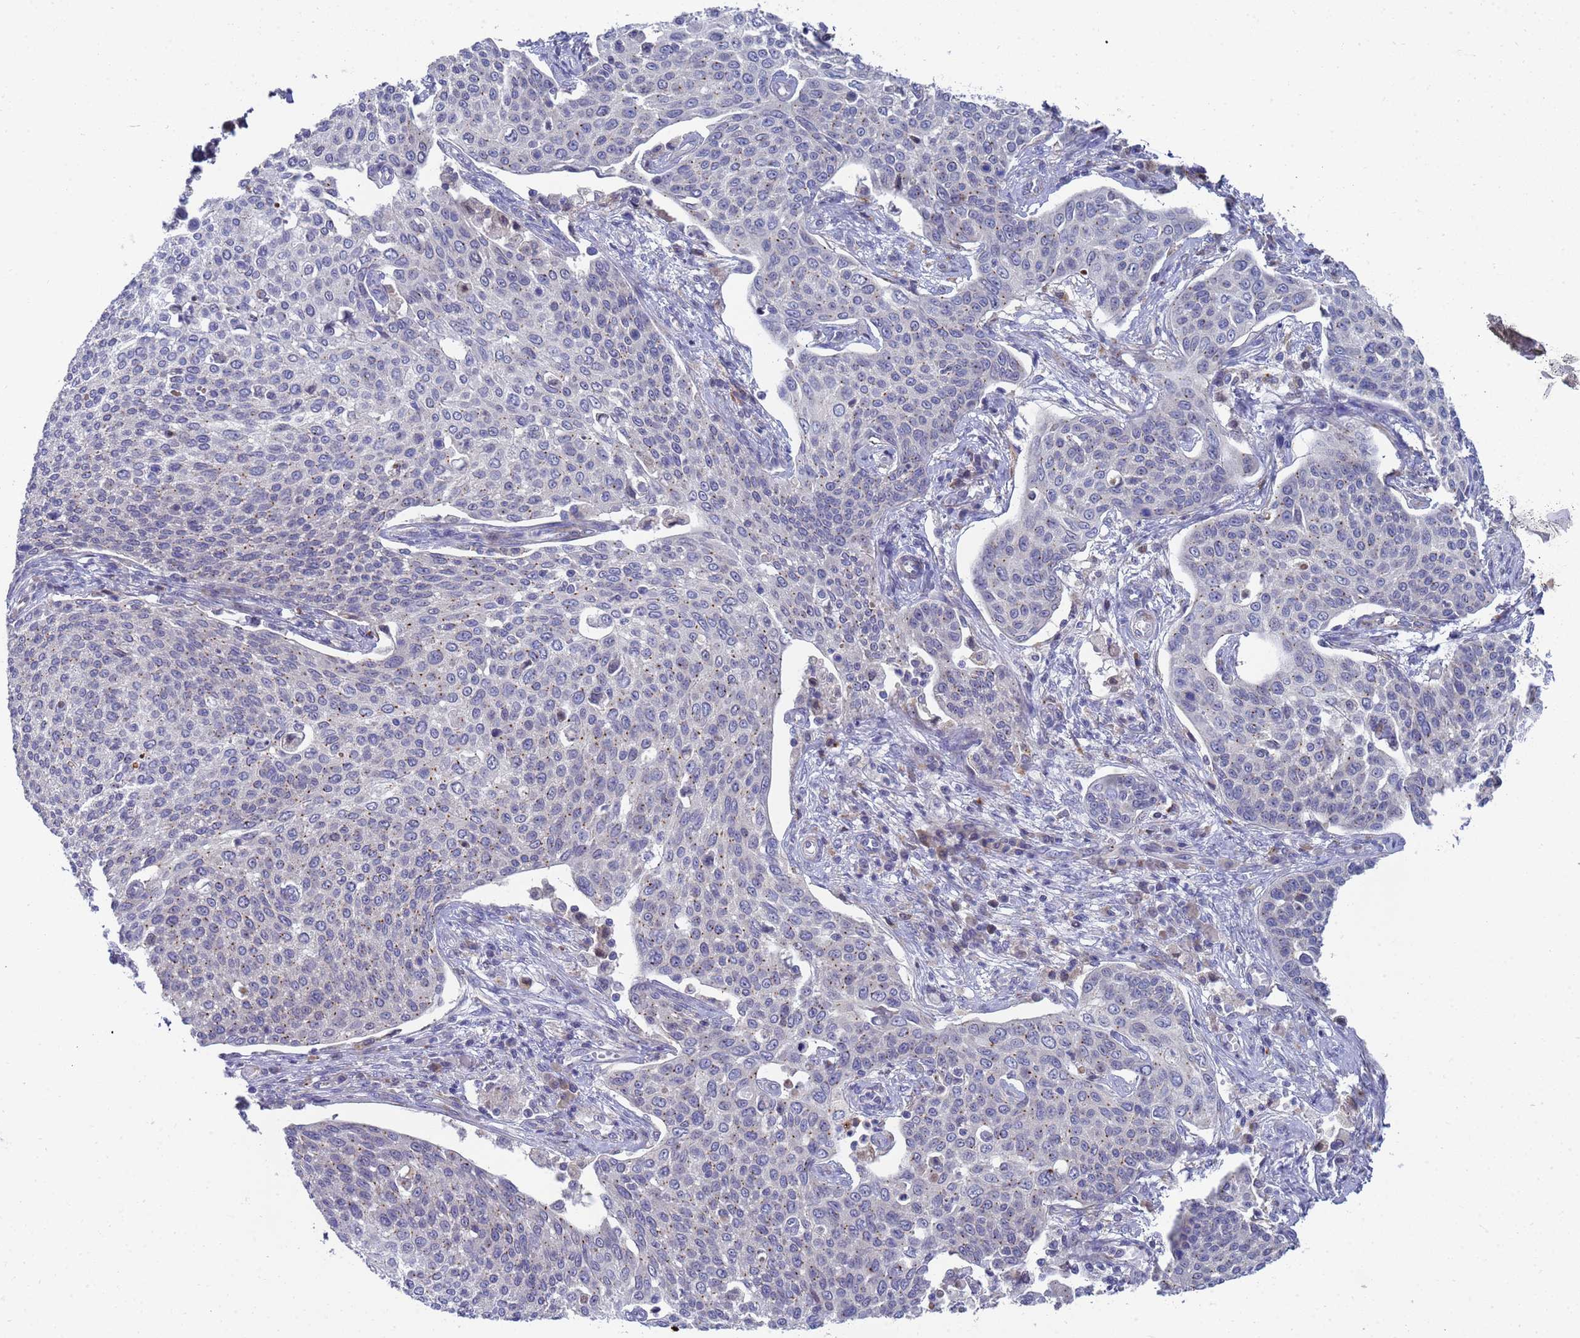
{"staining": {"intensity": "negative", "quantity": "none", "location": "none"}, "tissue": "cervical cancer", "cell_type": "Tumor cells", "image_type": "cancer", "snomed": [{"axis": "morphology", "description": "Squamous cell carcinoma, NOS"}, {"axis": "topography", "description": "Cervix"}], "caption": "Immunohistochemical staining of human squamous cell carcinoma (cervical) exhibits no significant positivity in tumor cells. (DAB IHC, high magnification).", "gene": "ENOSF1", "patient": {"sex": "female", "age": 34}}